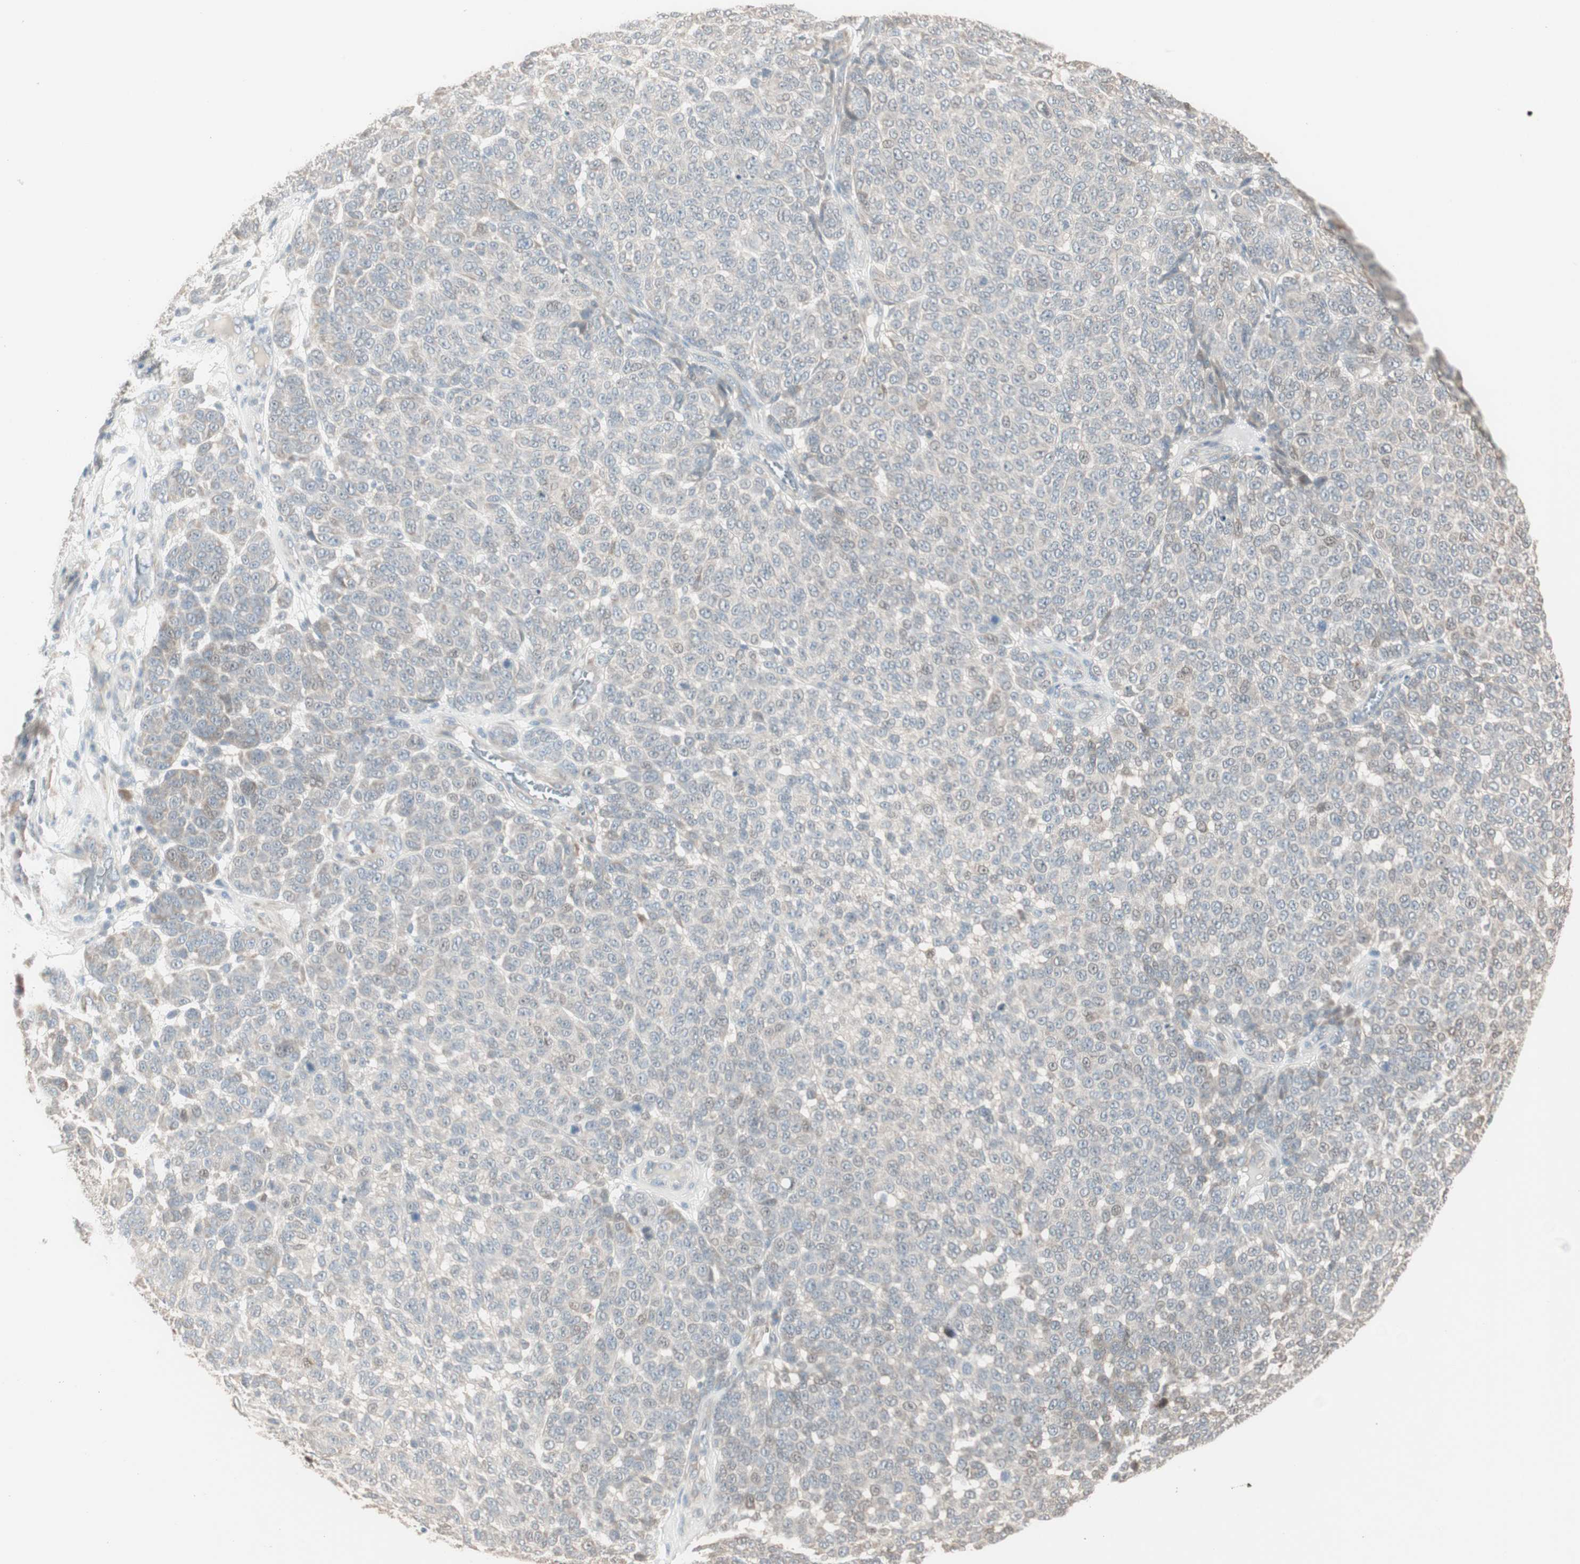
{"staining": {"intensity": "weak", "quantity": "25%-75%", "location": "cytoplasmic/membranous,nuclear"}, "tissue": "melanoma", "cell_type": "Tumor cells", "image_type": "cancer", "snomed": [{"axis": "morphology", "description": "Malignant melanoma, NOS"}, {"axis": "topography", "description": "Skin"}], "caption": "Tumor cells display low levels of weak cytoplasmic/membranous and nuclear positivity in approximately 25%-75% of cells in human melanoma. The staining is performed using DAB (3,3'-diaminobenzidine) brown chromogen to label protein expression. The nuclei are counter-stained blue using hematoxylin.", "gene": "PDZK1", "patient": {"sex": "male", "age": 59}}